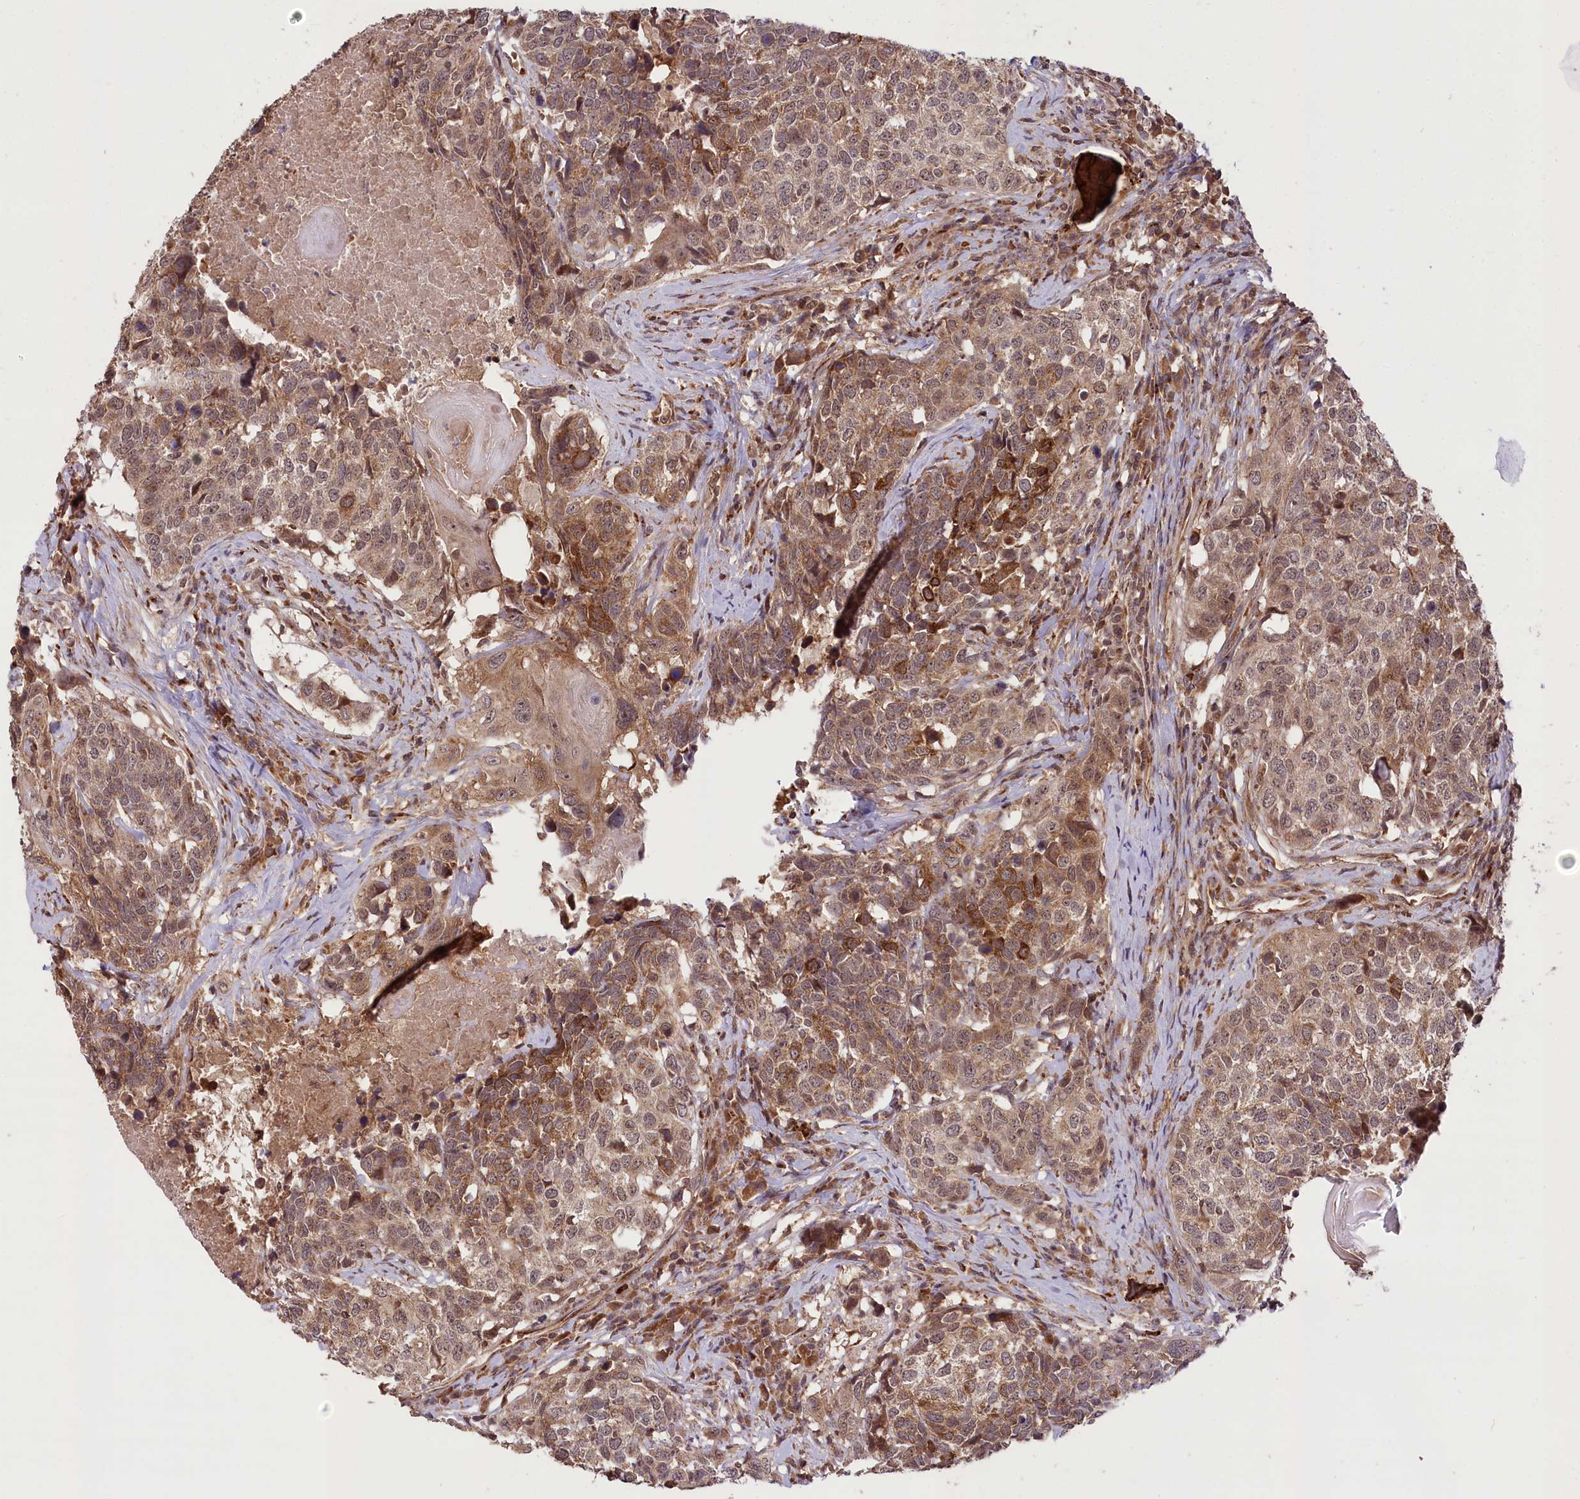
{"staining": {"intensity": "moderate", "quantity": ">75%", "location": "cytoplasmic/membranous,nuclear"}, "tissue": "head and neck cancer", "cell_type": "Tumor cells", "image_type": "cancer", "snomed": [{"axis": "morphology", "description": "Squamous cell carcinoma, NOS"}, {"axis": "topography", "description": "Head-Neck"}], "caption": "High-magnification brightfield microscopy of squamous cell carcinoma (head and neck) stained with DAB (brown) and counterstained with hematoxylin (blue). tumor cells exhibit moderate cytoplasmic/membranous and nuclear expression is identified in about>75% of cells.", "gene": "CARD19", "patient": {"sex": "male", "age": 66}}